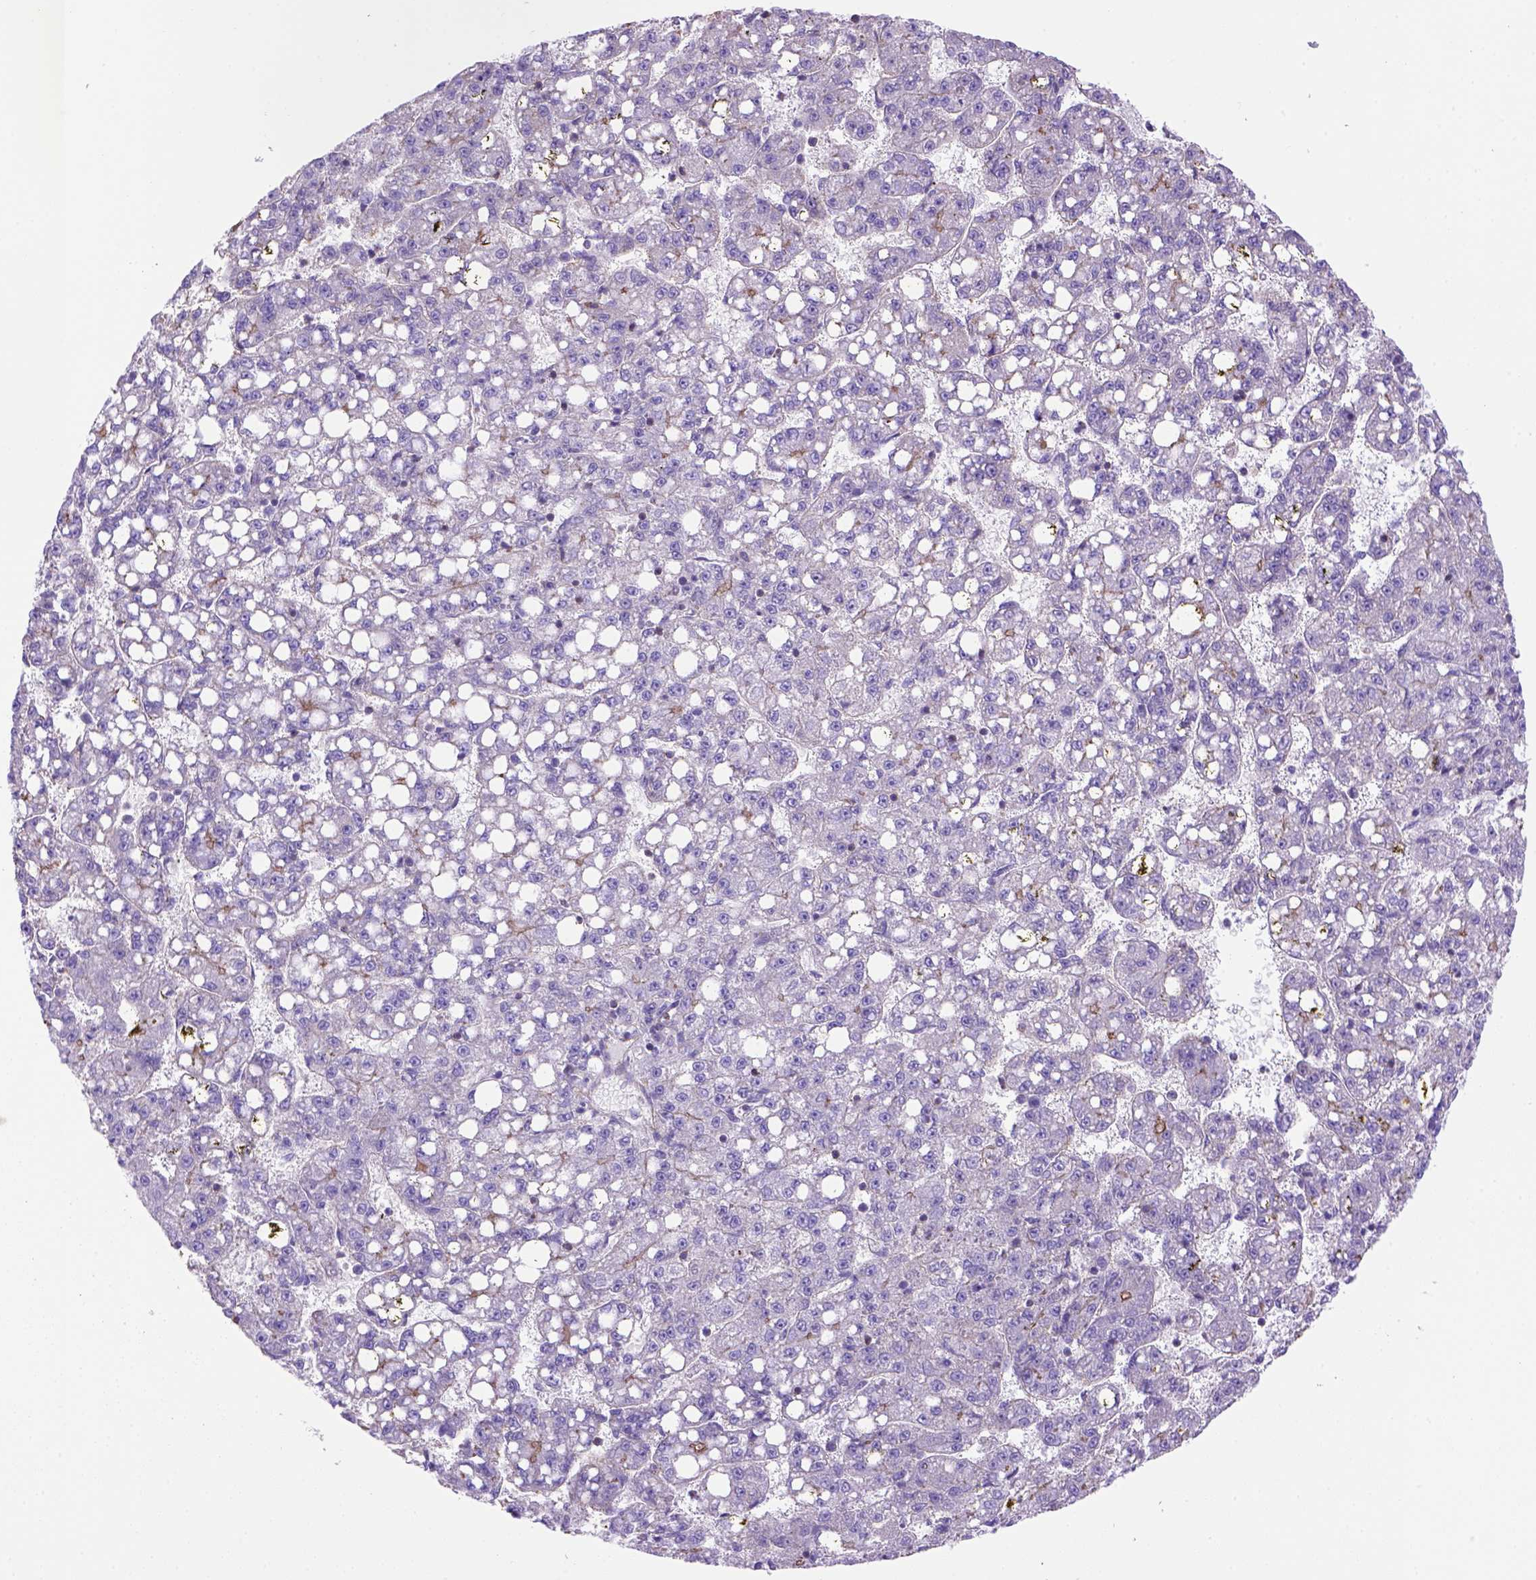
{"staining": {"intensity": "moderate", "quantity": "<25%", "location": "cytoplasmic/membranous"}, "tissue": "liver cancer", "cell_type": "Tumor cells", "image_type": "cancer", "snomed": [{"axis": "morphology", "description": "Carcinoma, Hepatocellular, NOS"}, {"axis": "topography", "description": "Liver"}], "caption": "Protein expression analysis of human liver cancer (hepatocellular carcinoma) reveals moderate cytoplasmic/membranous positivity in approximately <25% of tumor cells.", "gene": "PEX12", "patient": {"sex": "female", "age": 65}}